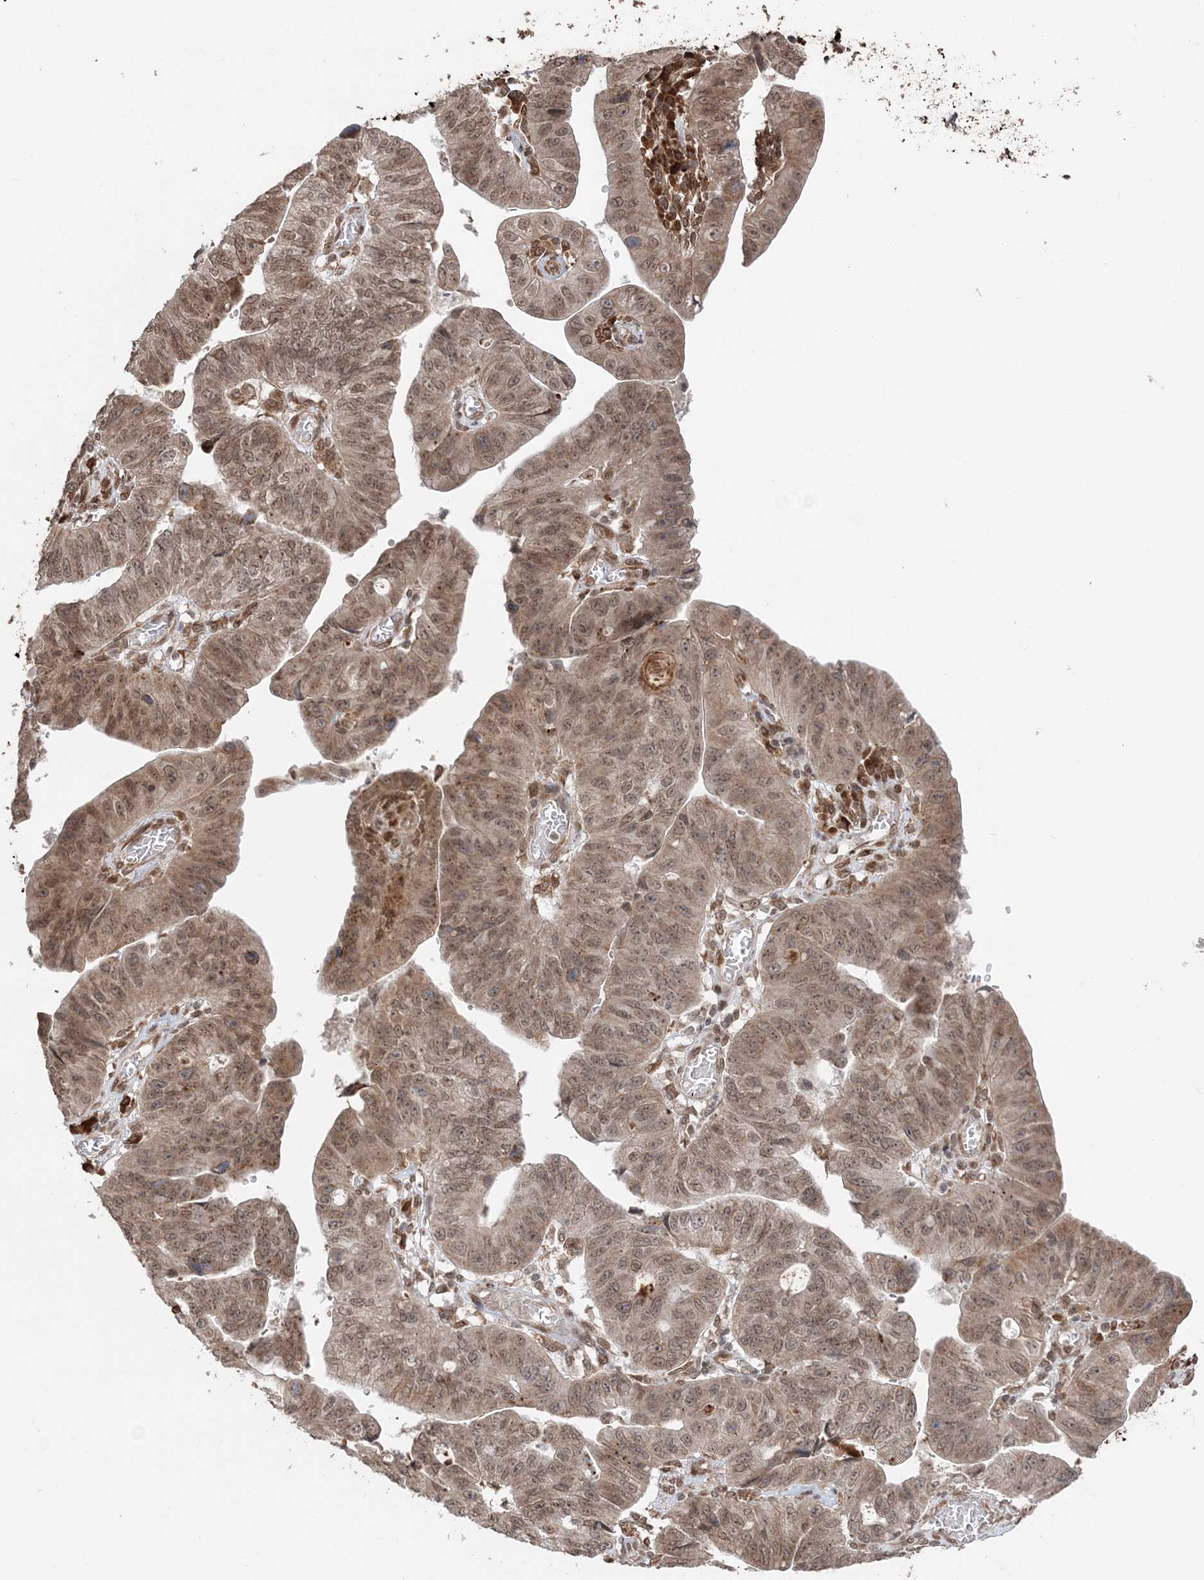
{"staining": {"intensity": "moderate", "quantity": ">75%", "location": "cytoplasmic/membranous,nuclear"}, "tissue": "stomach cancer", "cell_type": "Tumor cells", "image_type": "cancer", "snomed": [{"axis": "morphology", "description": "Adenocarcinoma, NOS"}, {"axis": "topography", "description": "Stomach"}], "caption": "Stomach cancer (adenocarcinoma) stained with DAB immunohistochemistry demonstrates medium levels of moderate cytoplasmic/membranous and nuclear positivity in approximately >75% of tumor cells.", "gene": "TMED10", "patient": {"sex": "male", "age": 59}}